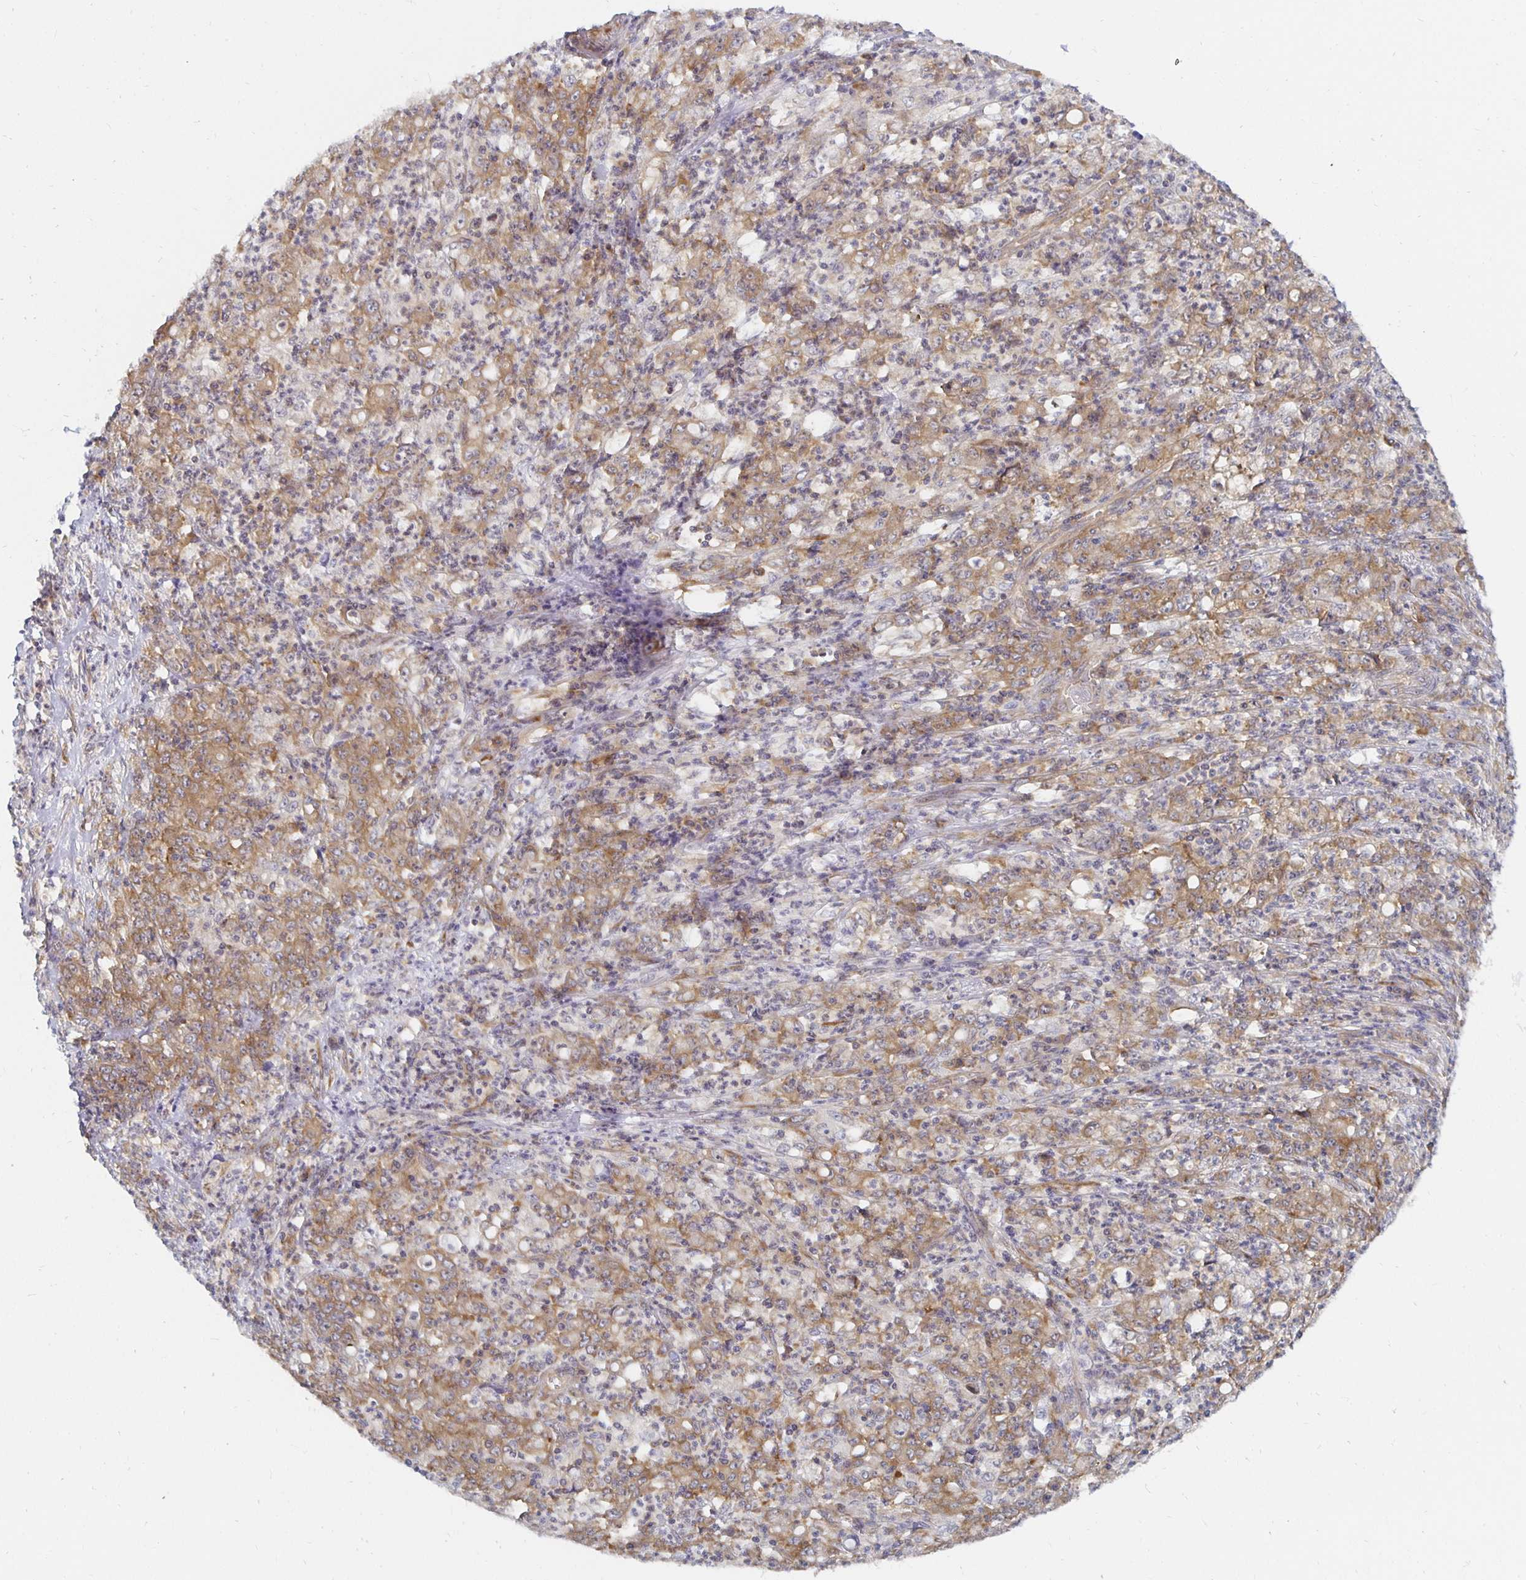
{"staining": {"intensity": "moderate", "quantity": ">75%", "location": "cytoplasmic/membranous"}, "tissue": "stomach cancer", "cell_type": "Tumor cells", "image_type": "cancer", "snomed": [{"axis": "morphology", "description": "Adenocarcinoma, NOS"}, {"axis": "topography", "description": "Stomach, lower"}], "caption": "A brown stain highlights moderate cytoplasmic/membranous positivity of a protein in stomach cancer (adenocarcinoma) tumor cells.", "gene": "PDAP1", "patient": {"sex": "female", "age": 71}}